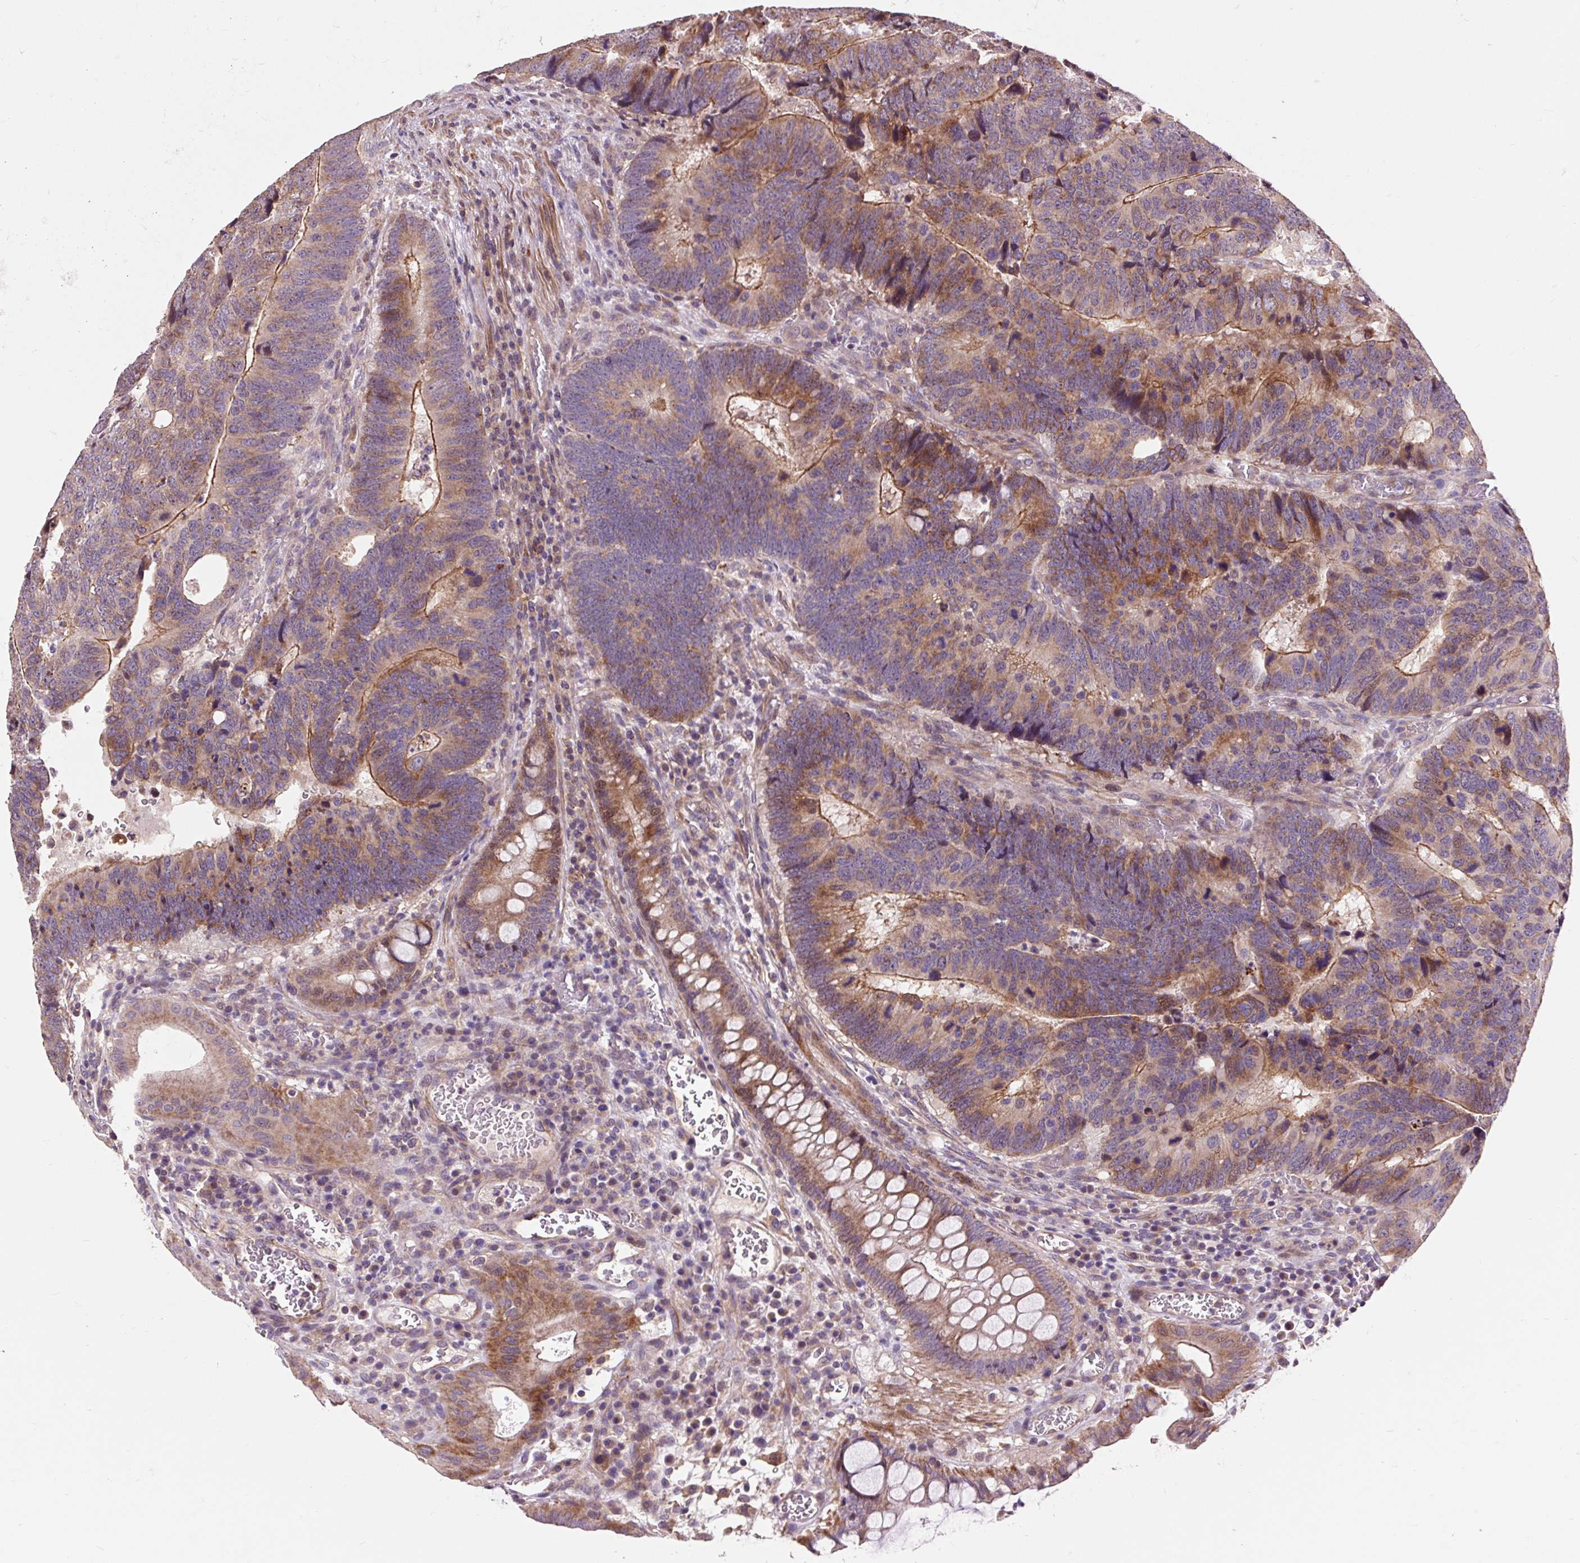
{"staining": {"intensity": "moderate", "quantity": ">75%", "location": "cytoplasmic/membranous"}, "tissue": "colorectal cancer", "cell_type": "Tumor cells", "image_type": "cancer", "snomed": [{"axis": "morphology", "description": "Adenocarcinoma, NOS"}, {"axis": "topography", "description": "Colon"}], "caption": "A medium amount of moderate cytoplasmic/membranous positivity is seen in about >75% of tumor cells in adenocarcinoma (colorectal) tissue.", "gene": "PRIMPOL", "patient": {"sex": "male", "age": 62}}